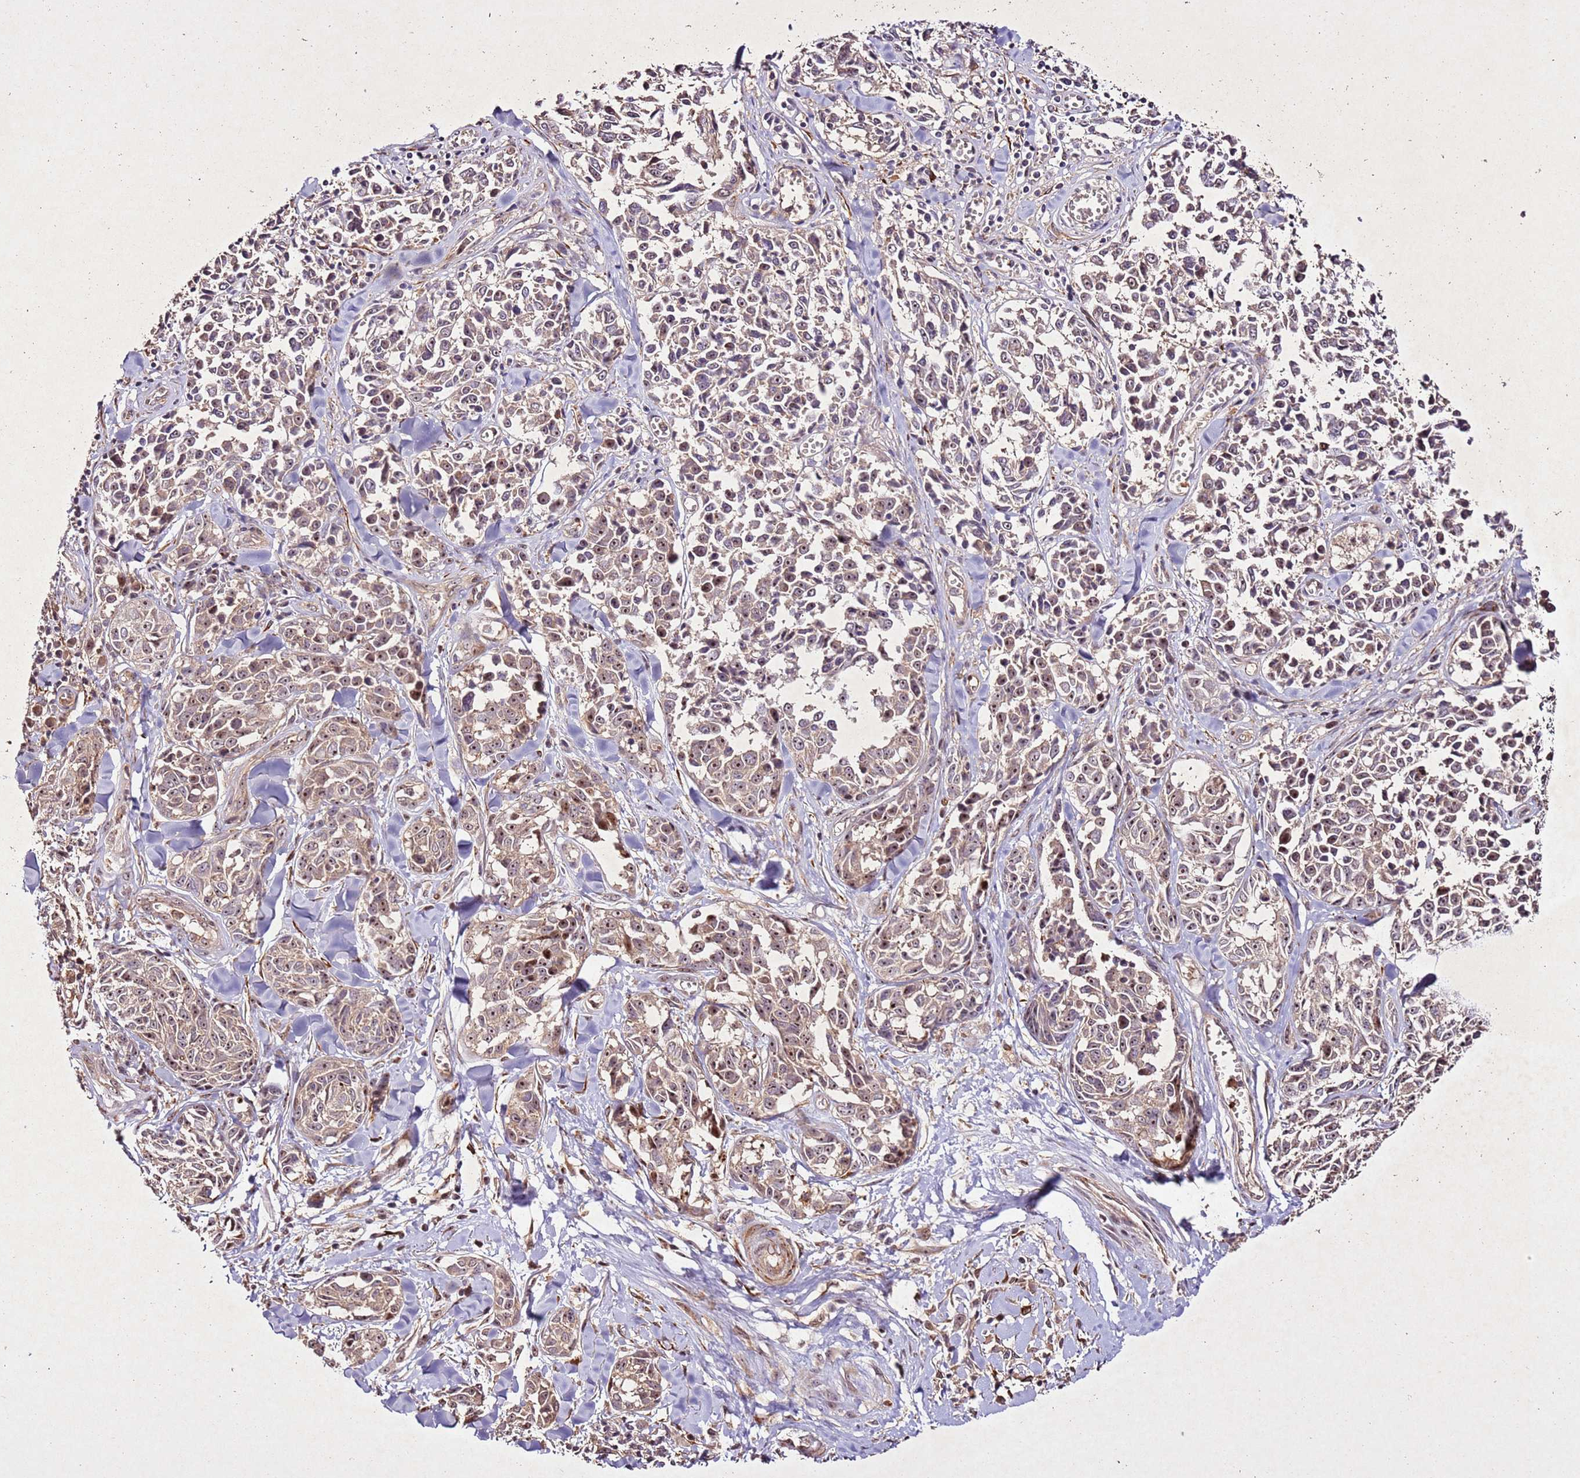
{"staining": {"intensity": "weak", "quantity": "25%-75%", "location": "cytoplasmic/membranous,nuclear"}, "tissue": "melanoma", "cell_type": "Tumor cells", "image_type": "cancer", "snomed": [{"axis": "morphology", "description": "Malignant melanoma, NOS"}, {"axis": "topography", "description": "Skin"}], "caption": "A high-resolution image shows immunohistochemistry (IHC) staining of malignant melanoma, which reveals weak cytoplasmic/membranous and nuclear expression in about 25%-75% of tumor cells. The staining is performed using DAB (3,3'-diaminobenzidine) brown chromogen to label protein expression. The nuclei are counter-stained blue using hematoxylin.", "gene": "PTMA", "patient": {"sex": "female", "age": 64}}